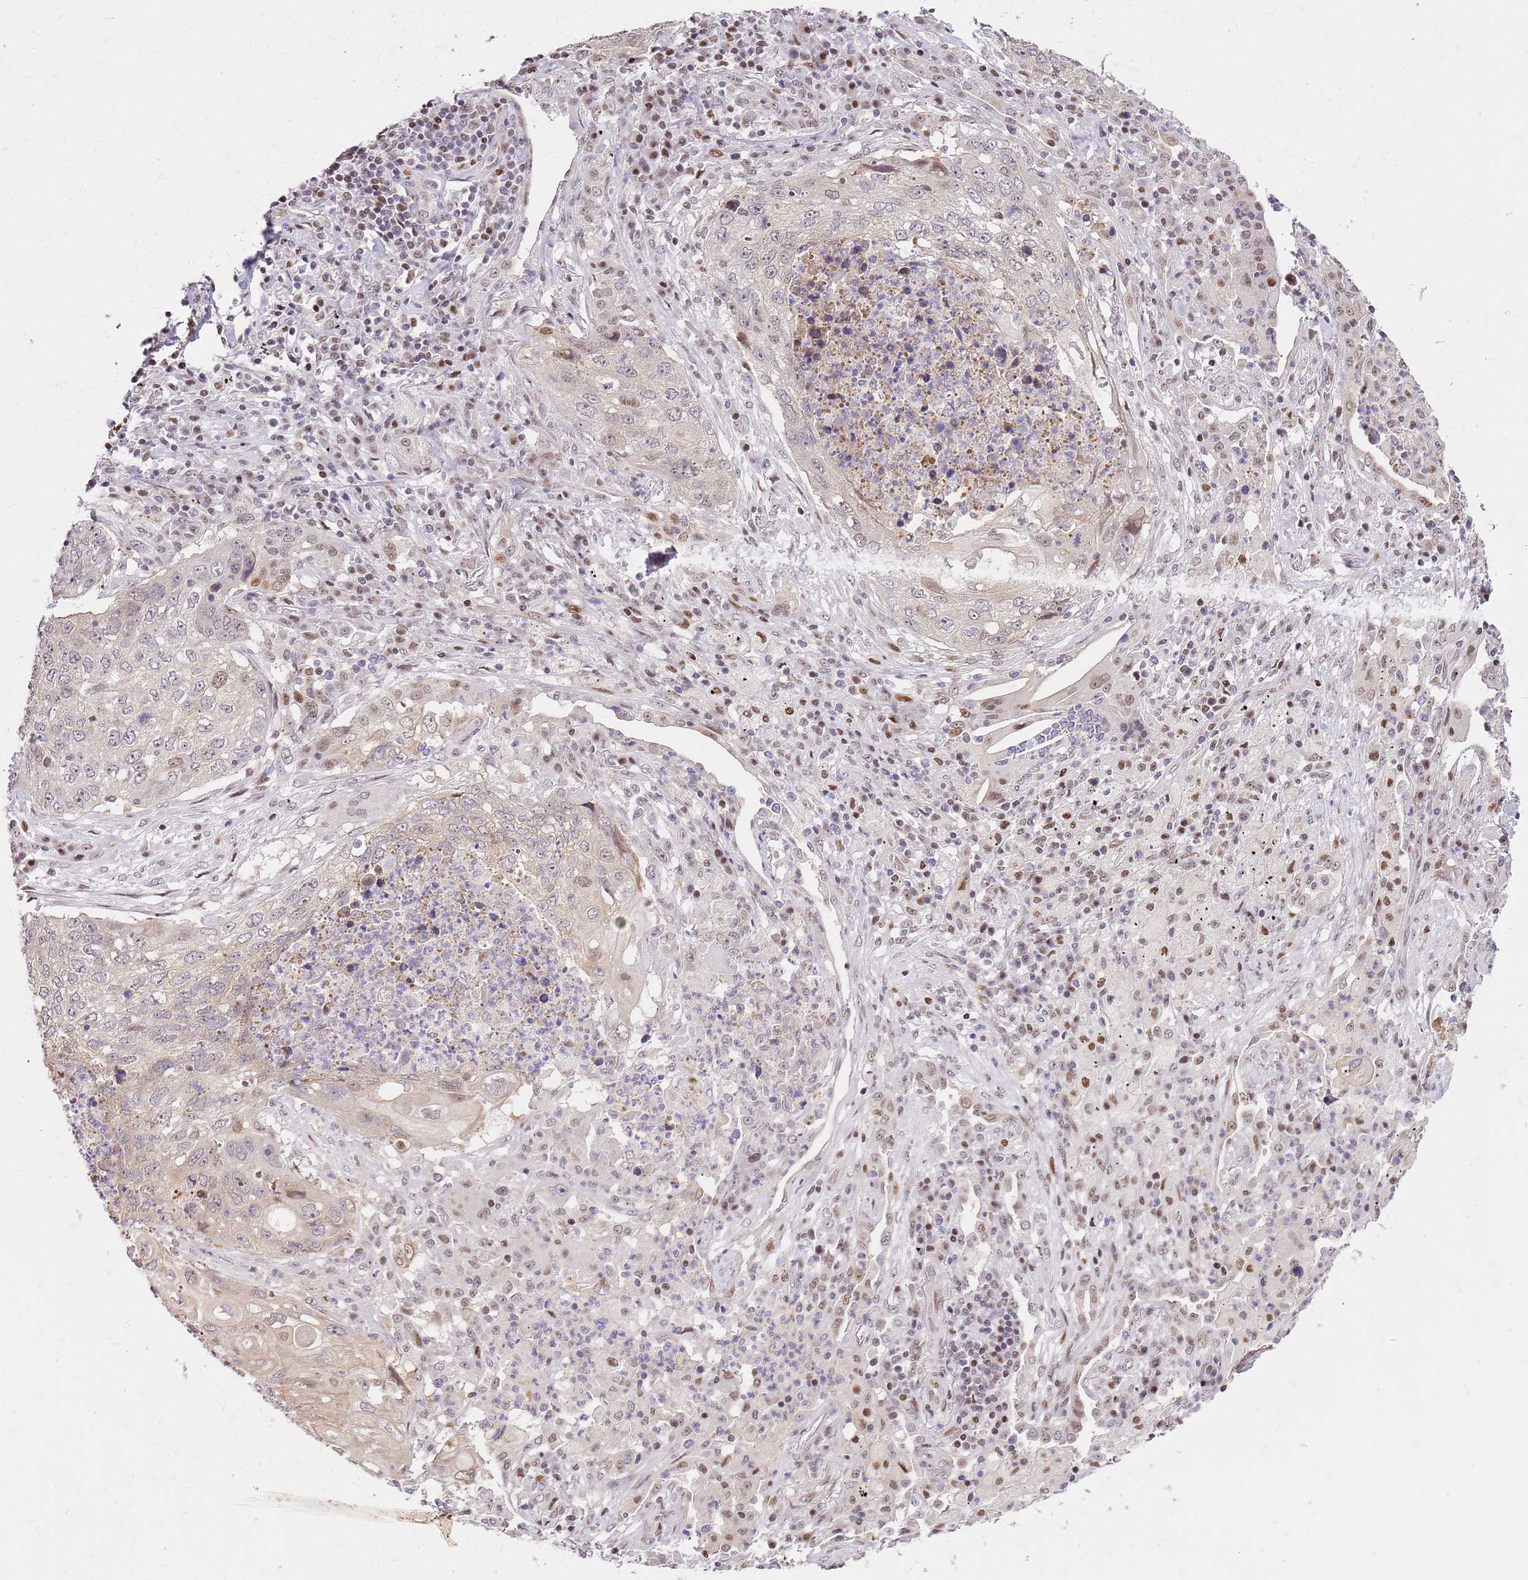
{"staining": {"intensity": "weak", "quantity": "<25%", "location": "cytoplasmic/membranous"}, "tissue": "lung cancer", "cell_type": "Tumor cells", "image_type": "cancer", "snomed": [{"axis": "morphology", "description": "Squamous cell carcinoma, NOS"}, {"axis": "topography", "description": "Lung"}], "caption": "The micrograph reveals no staining of tumor cells in lung cancer (squamous cell carcinoma).", "gene": "RFK", "patient": {"sex": "female", "age": 63}}